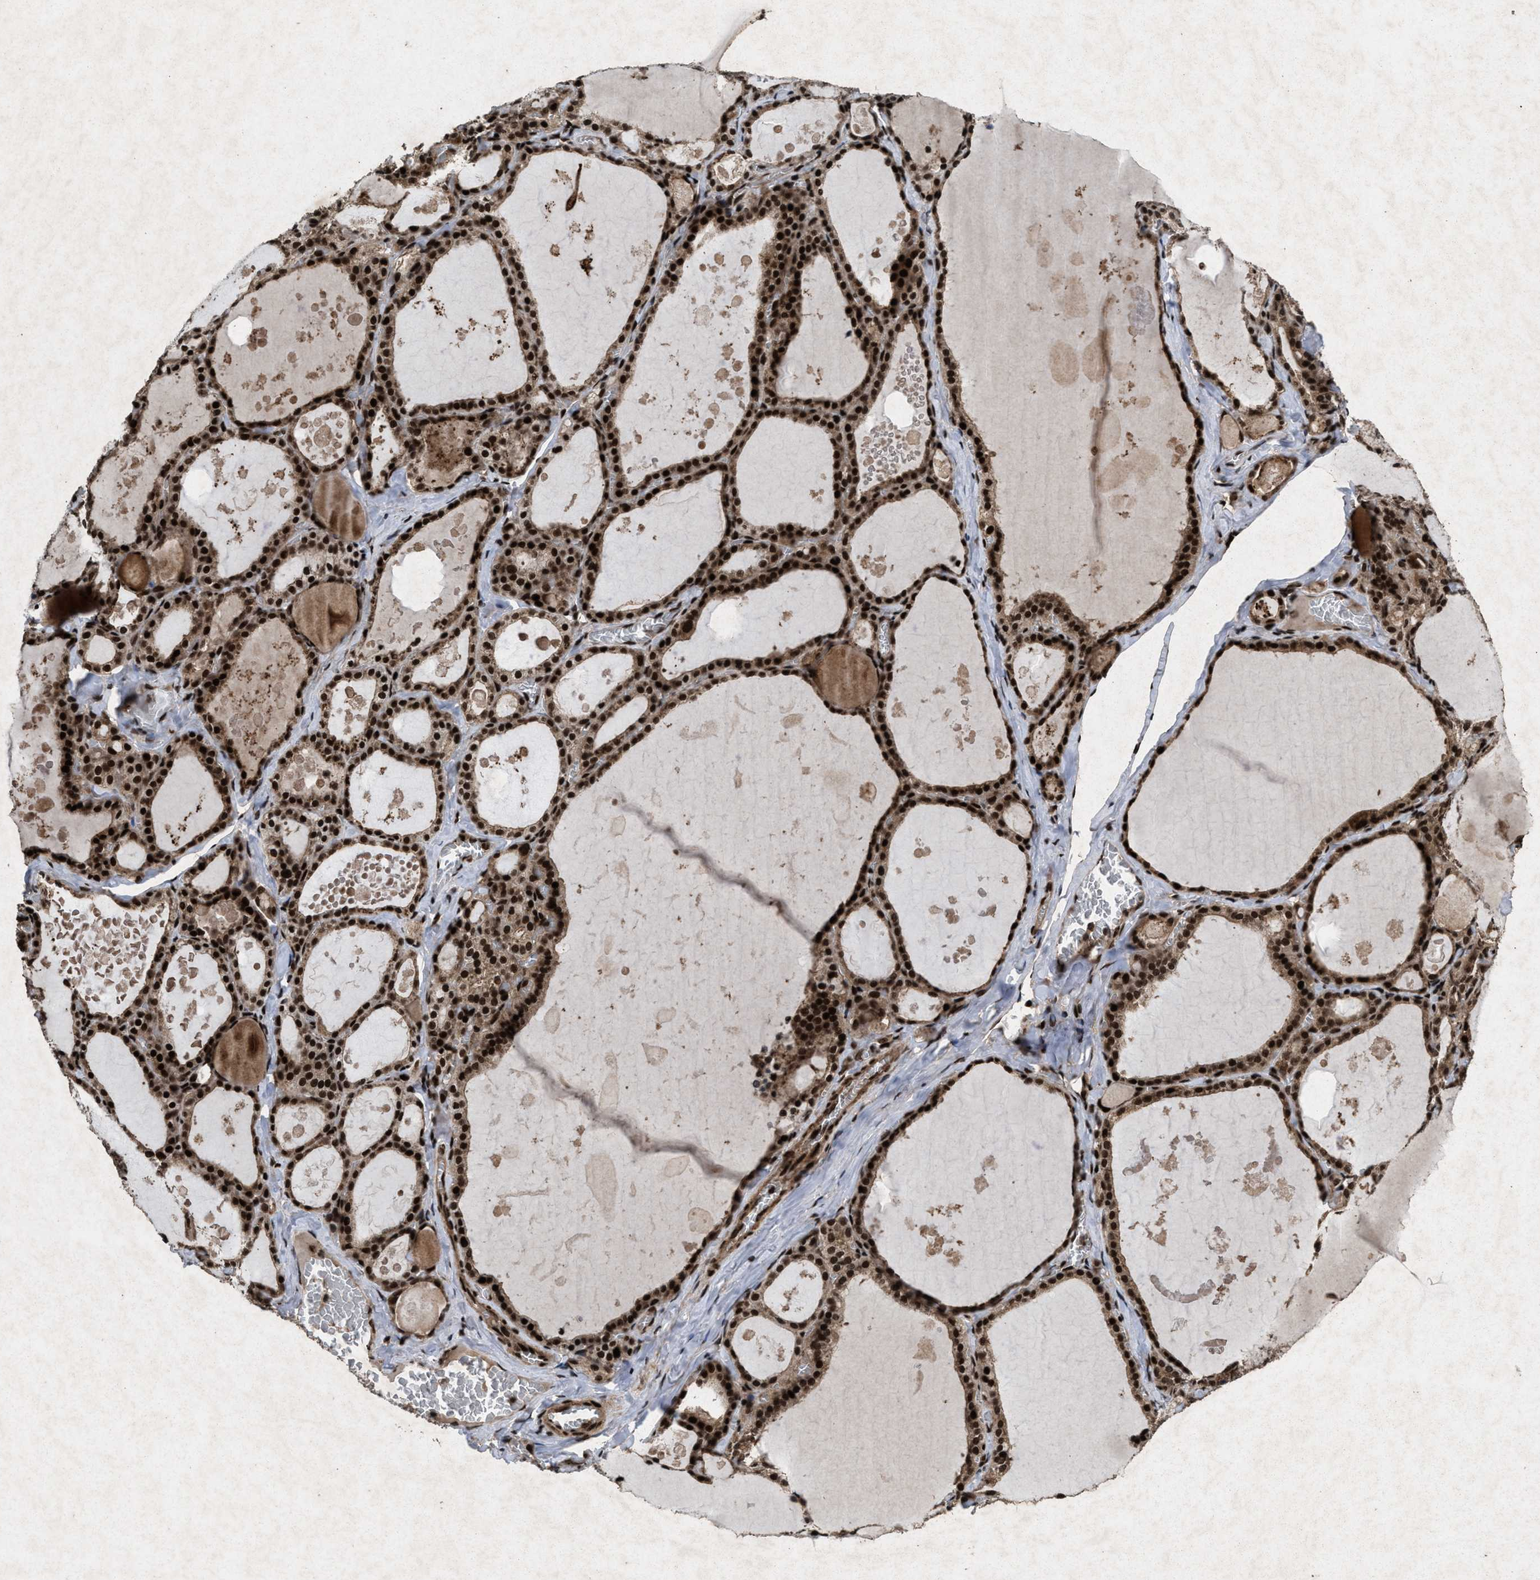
{"staining": {"intensity": "strong", "quantity": ">75%", "location": "cytoplasmic/membranous,nuclear"}, "tissue": "thyroid gland", "cell_type": "Glandular cells", "image_type": "normal", "snomed": [{"axis": "morphology", "description": "Normal tissue, NOS"}, {"axis": "topography", "description": "Thyroid gland"}], "caption": "Immunohistochemical staining of benign thyroid gland exhibits high levels of strong cytoplasmic/membranous,nuclear staining in approximately >75% of glandular cells. Using DAB (brown) and hematoxylin (blue) stains, captured at high magnification using brightfield microscopy.", "gene": "WIZ", "patient": {"sex": "male", "age": 56}}